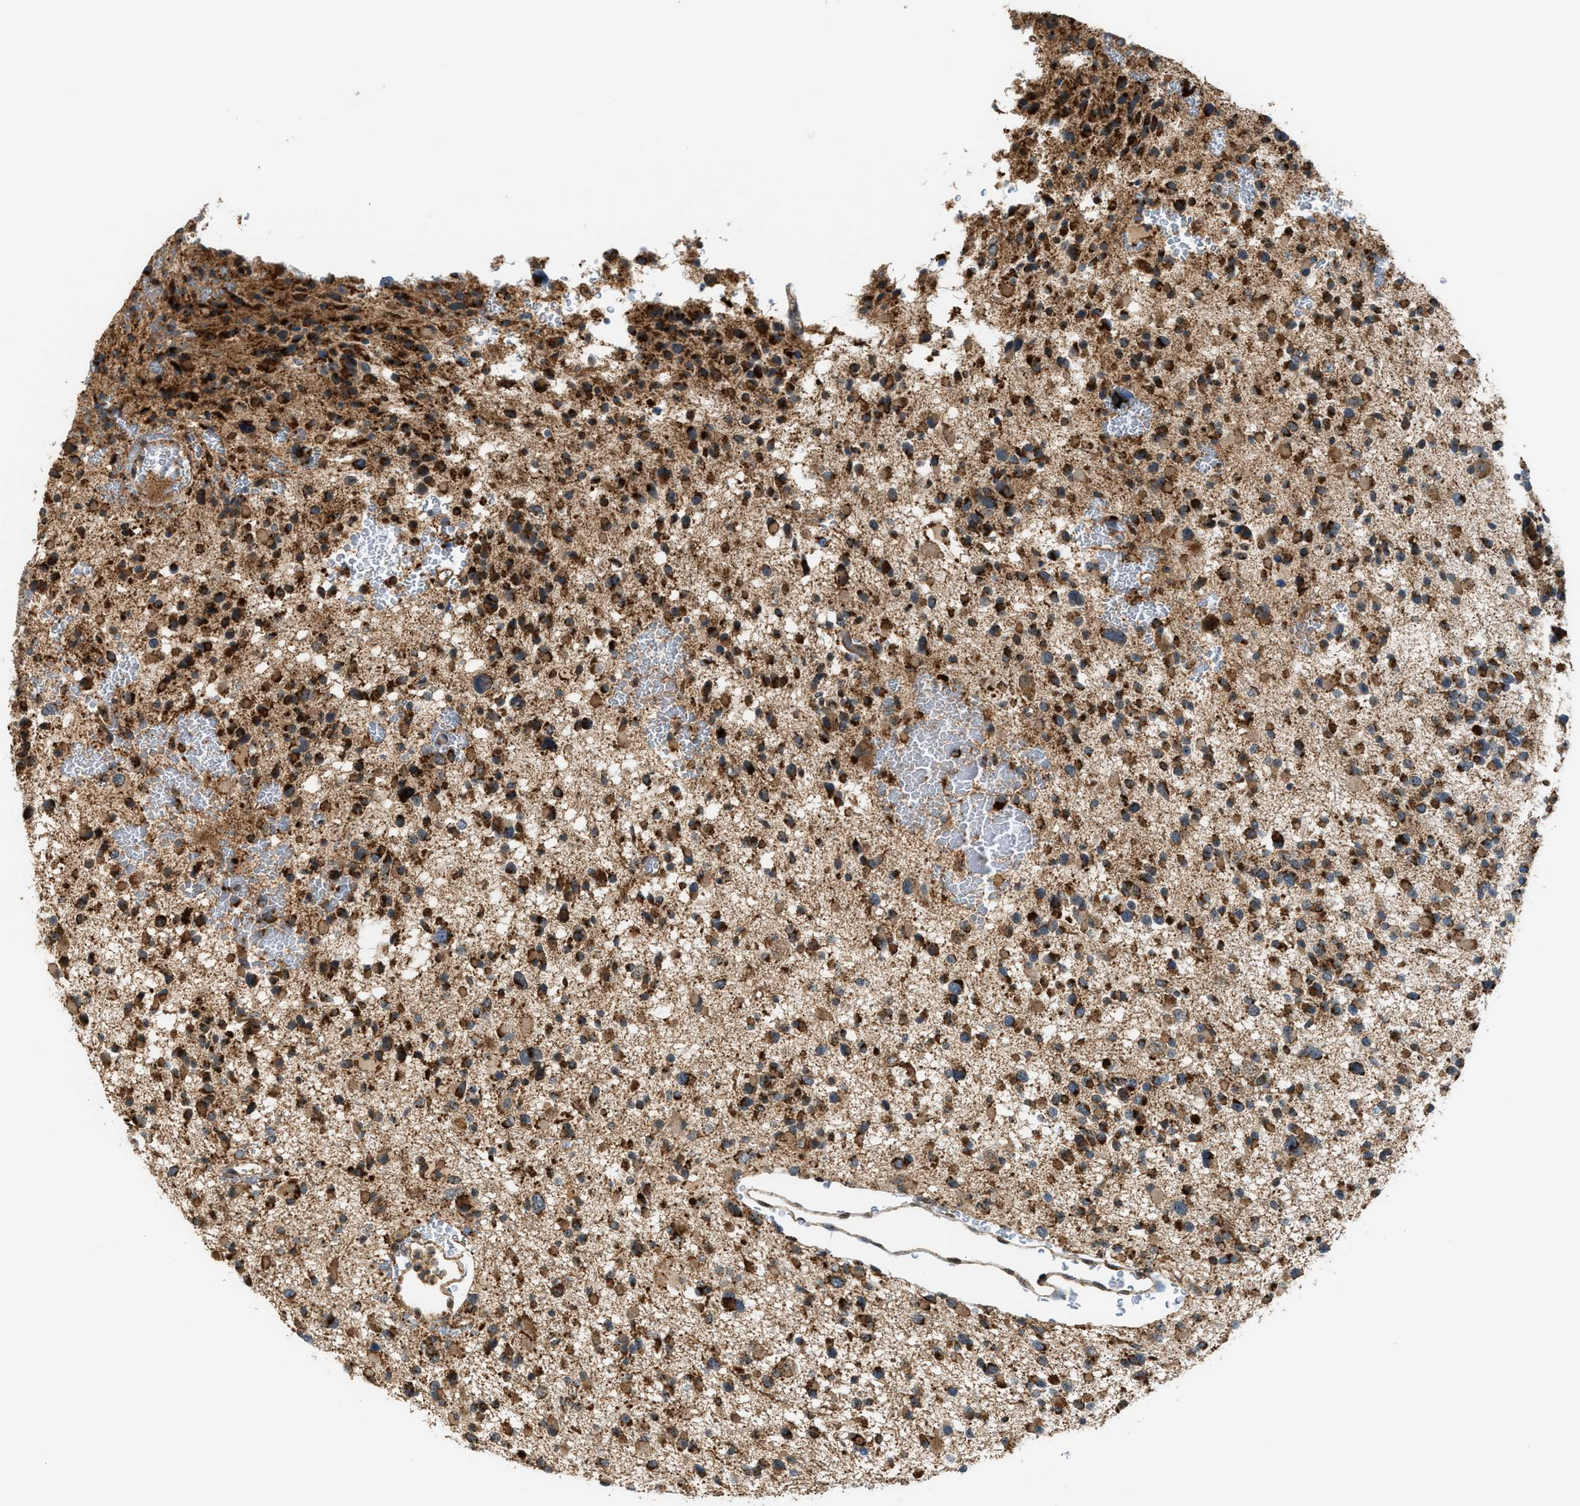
{"staining": {"intensity": "strong", "quantity": ">75%", "location": "cytoplasmic/membranous"}, "tissue": "glioma", "cell_type": "Tumor cells", "image_type": "cancer", "snomed": [{"axis": "morphology", "description": "Glioma, malignant, Low grade"}, {"axis": "topography", "description": "Brain"}], "caption": "Protein expression analysis of human malignant low-grade glioma reveals strong cytoplasmic/membranous staining in approximately >75% of tumor cells.", "gene": "SGSM2", "patient": {"sex": "female", "age": 22}}